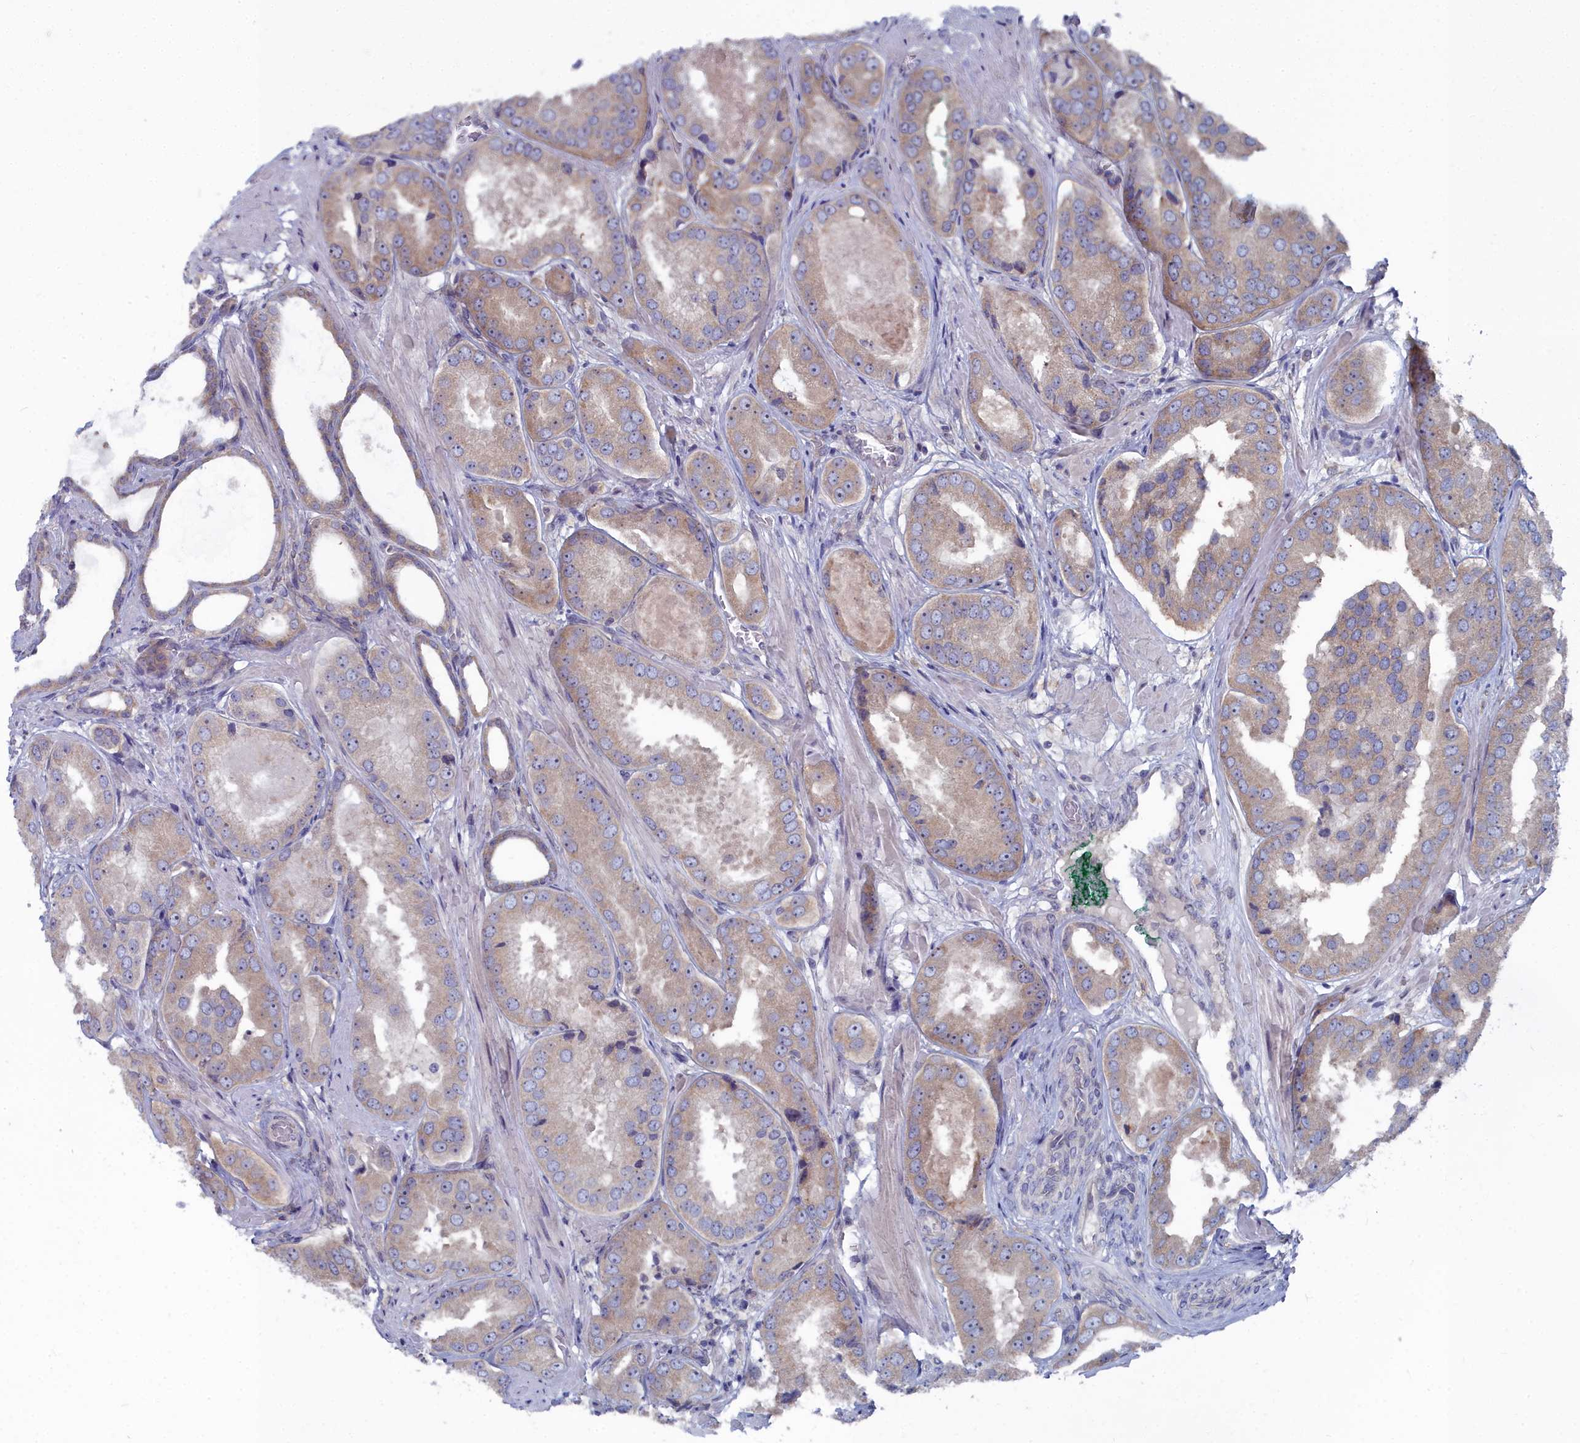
{"staining": {"intensity": "weak", "quantity": ">75%", "location": "cytoplasmic/membranous"}, "tissue": "prostate cancer", "cell_type": "Tumor cells", "image_type": "cancer", "snomed": [{"axis": "morphology", "description": "Adenocarcinoma, High grade"}, {"axis": "topography", "description": "Prostate"}], "caption": "Tumor cells exhibit low levels of weak cytoplasmic/membranous staining in about >75% of cells in human prostate cancer. Using DAB (3,3'-diaminobenzidine) (brown) and hematoxylin (blue) stains, captured at high magnification using brightfield microscopy.", "gene": "CCDC149", "patient": {"sex": "male", "age": 63}}